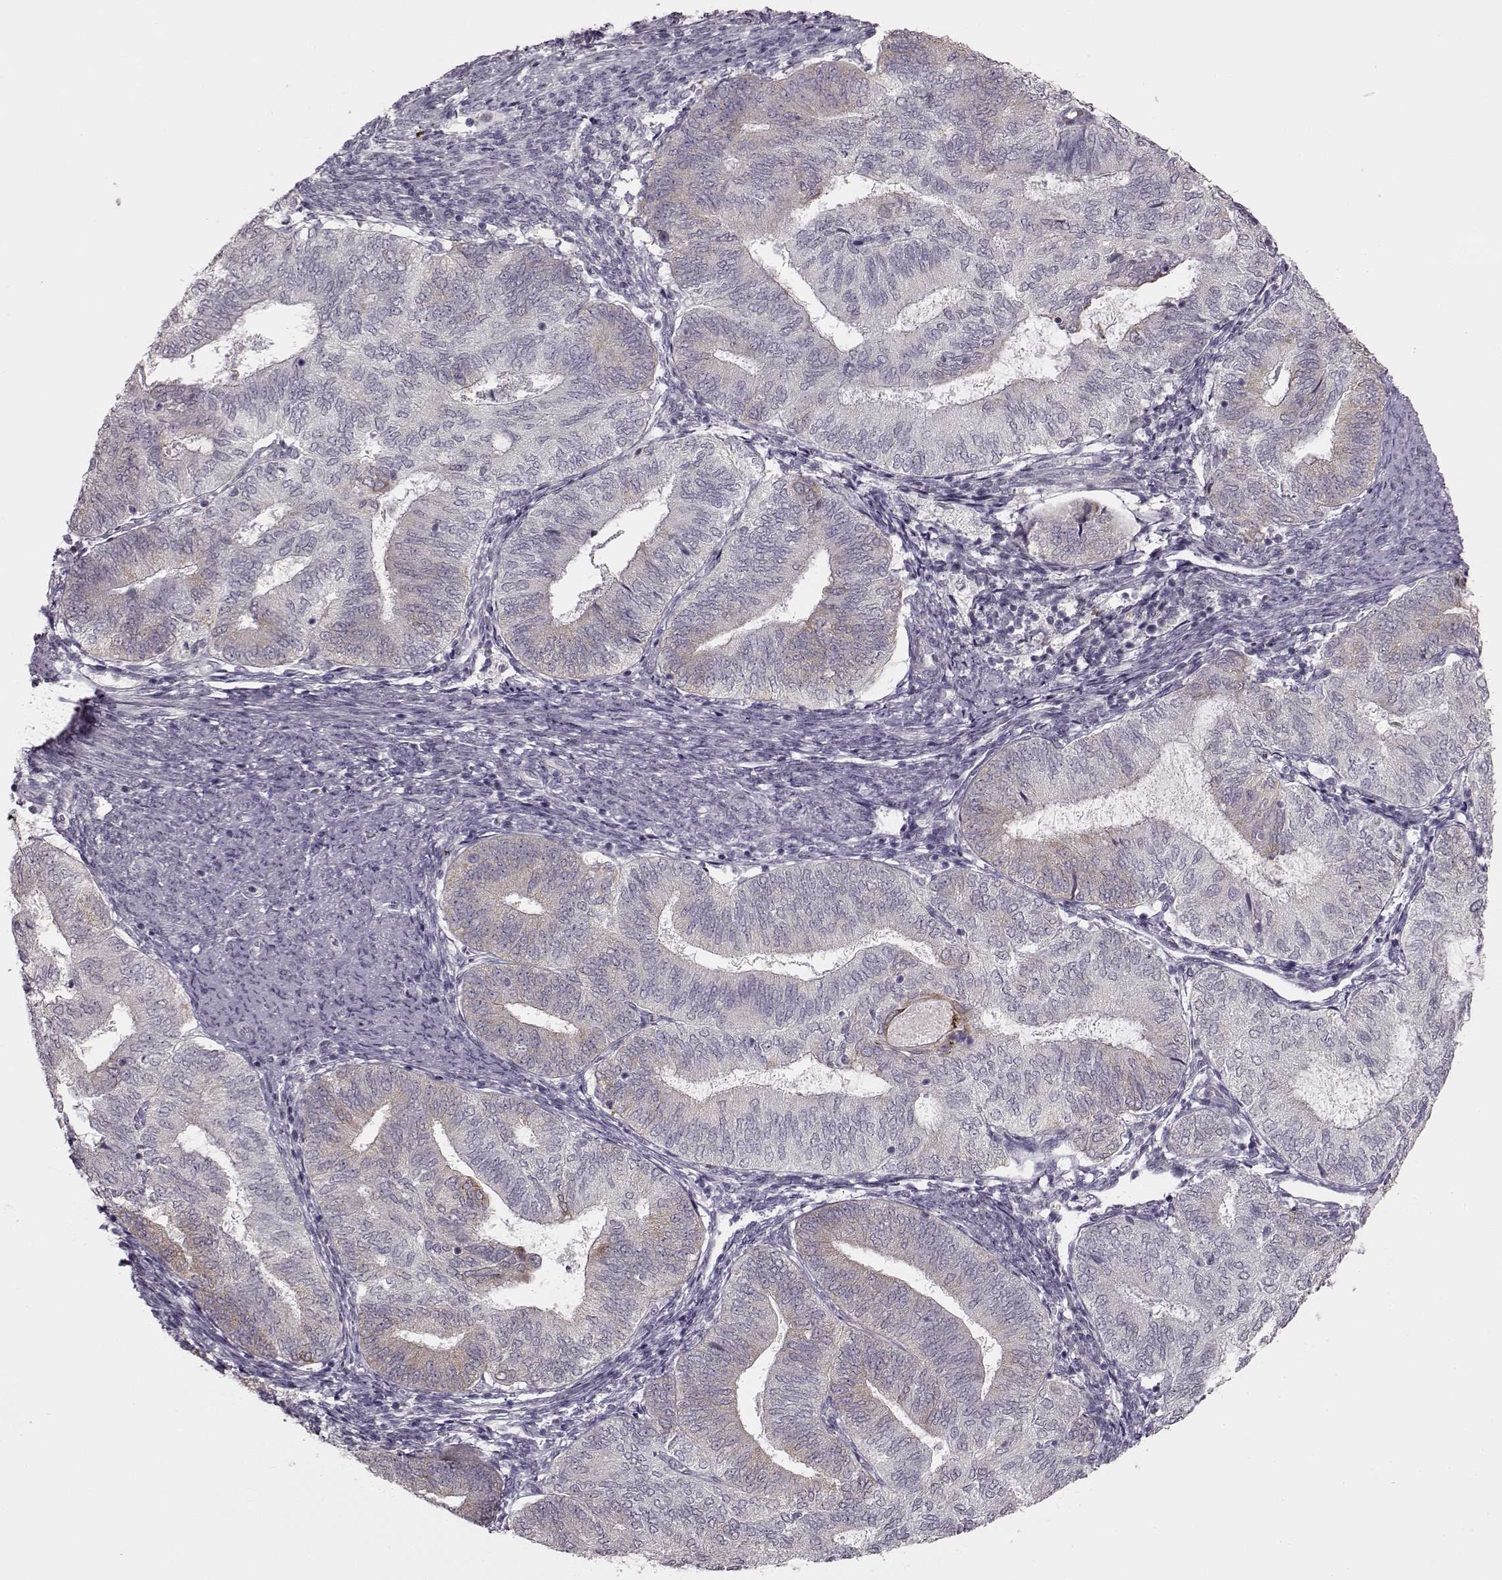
{"staining": {"intensity": "weak", "quantity": "25%-75%", "location": "cytoplasmic/membranous"}, "tissue": "endometrial cancer", "cell_type": "Tumor cells", "image_type": "cancer", "snomed": [{"axis": "morphology", "description": "Adenocarcinoma, NOS"}, {"axis": "topography", "description": "Endometrium"}], "caption": "The micrograph reveals staining of adenocarcinoma (endometrial), revealing weak cytoplasmic/membranous protein expression (brown color) within tumor cells.", "gene": "MAP6D1", "patient": {"sex": "female", "age": 65}}